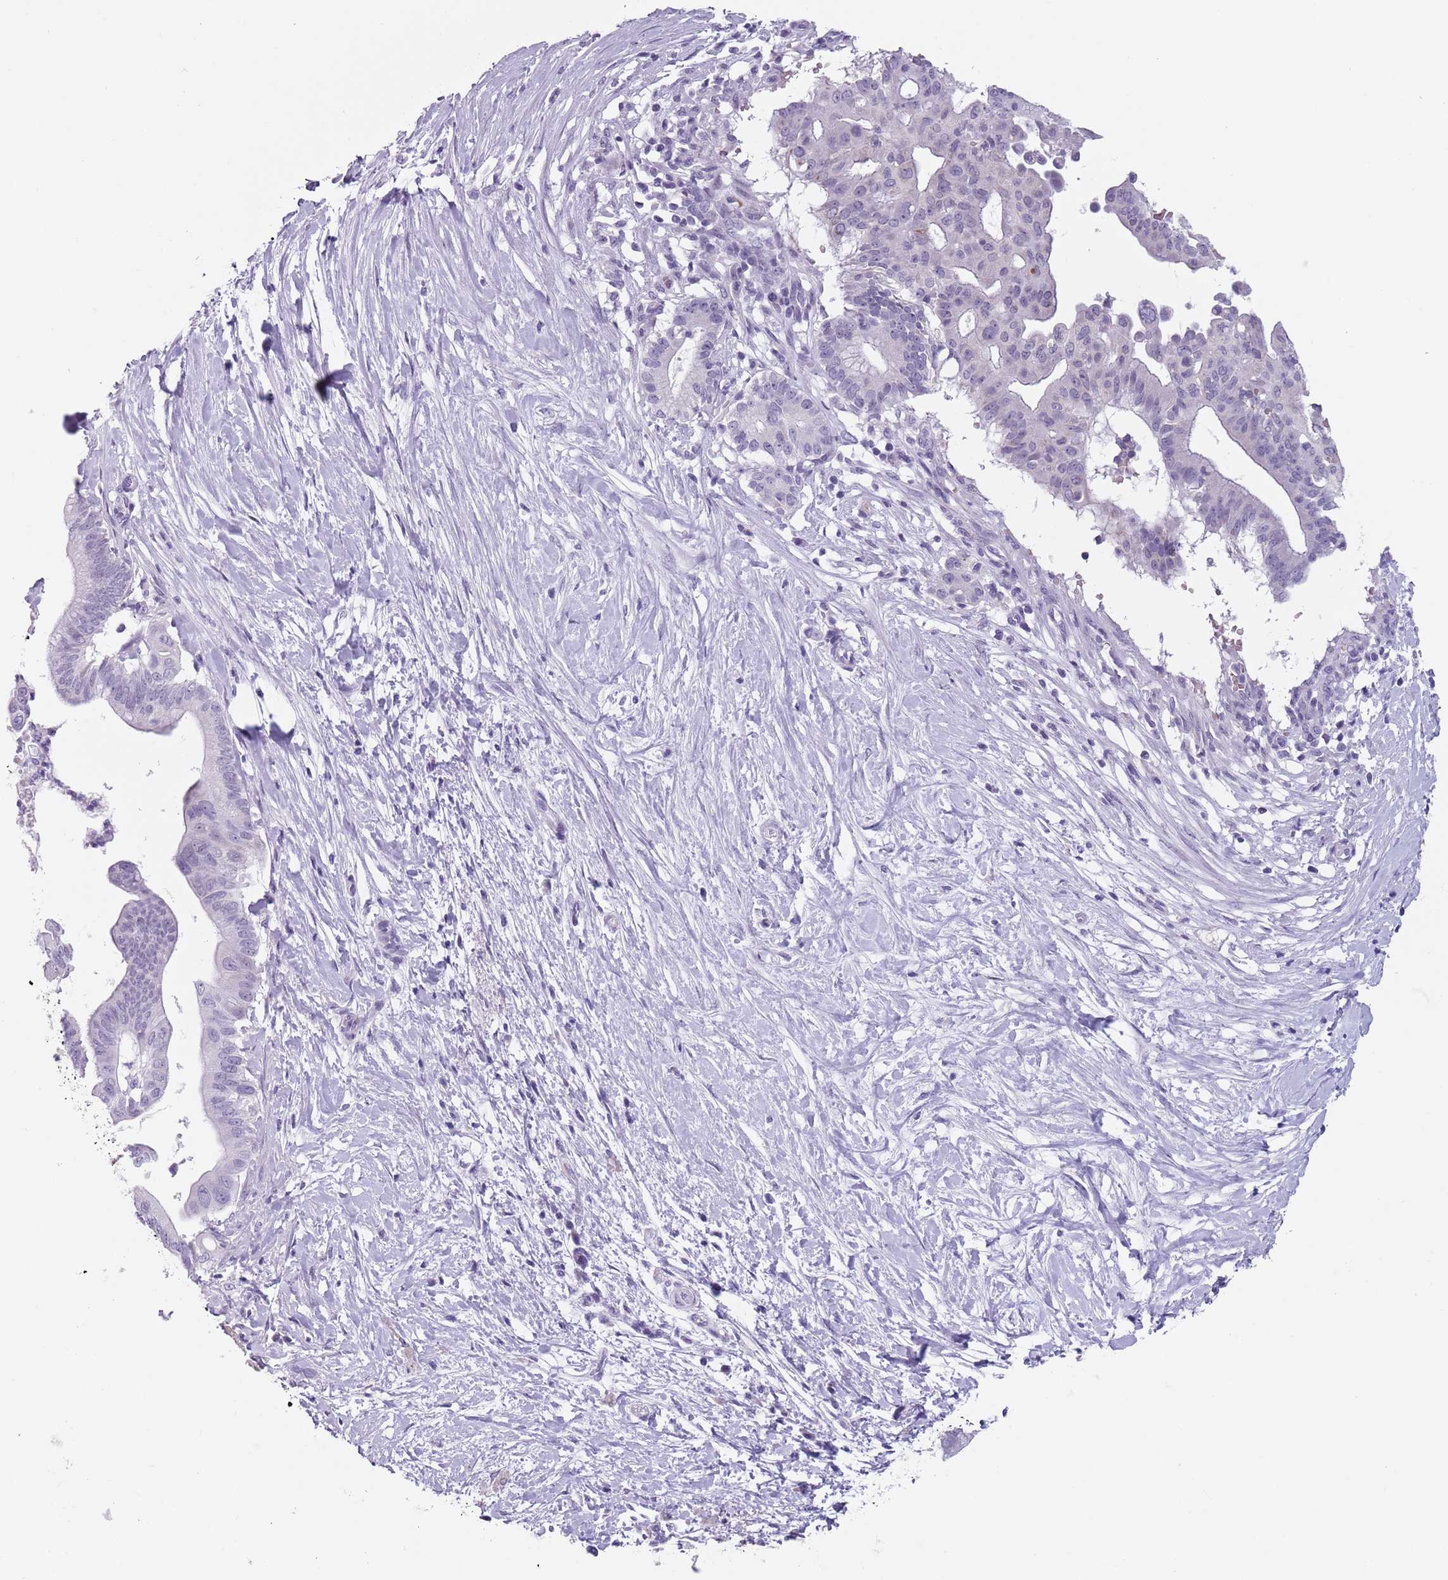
{"staining": {"intensity": "negative", "quantity": "none", "location": "none"}, "tissue": "pancreatic cancer", "cell_type": "Tumor cells", "image_type": "cancer", "snomed": [{"axis": "morphology", "description": "Adenocarcinoma, NOS"}, {"axis": "topography", "description": "Pancreas"}], "caption": "Protein analysis of pancreatic cancer reveals no significant staining in tumor cells.", "gene": "SPESP1", "patient": {"sex": "male", "age": 68}}